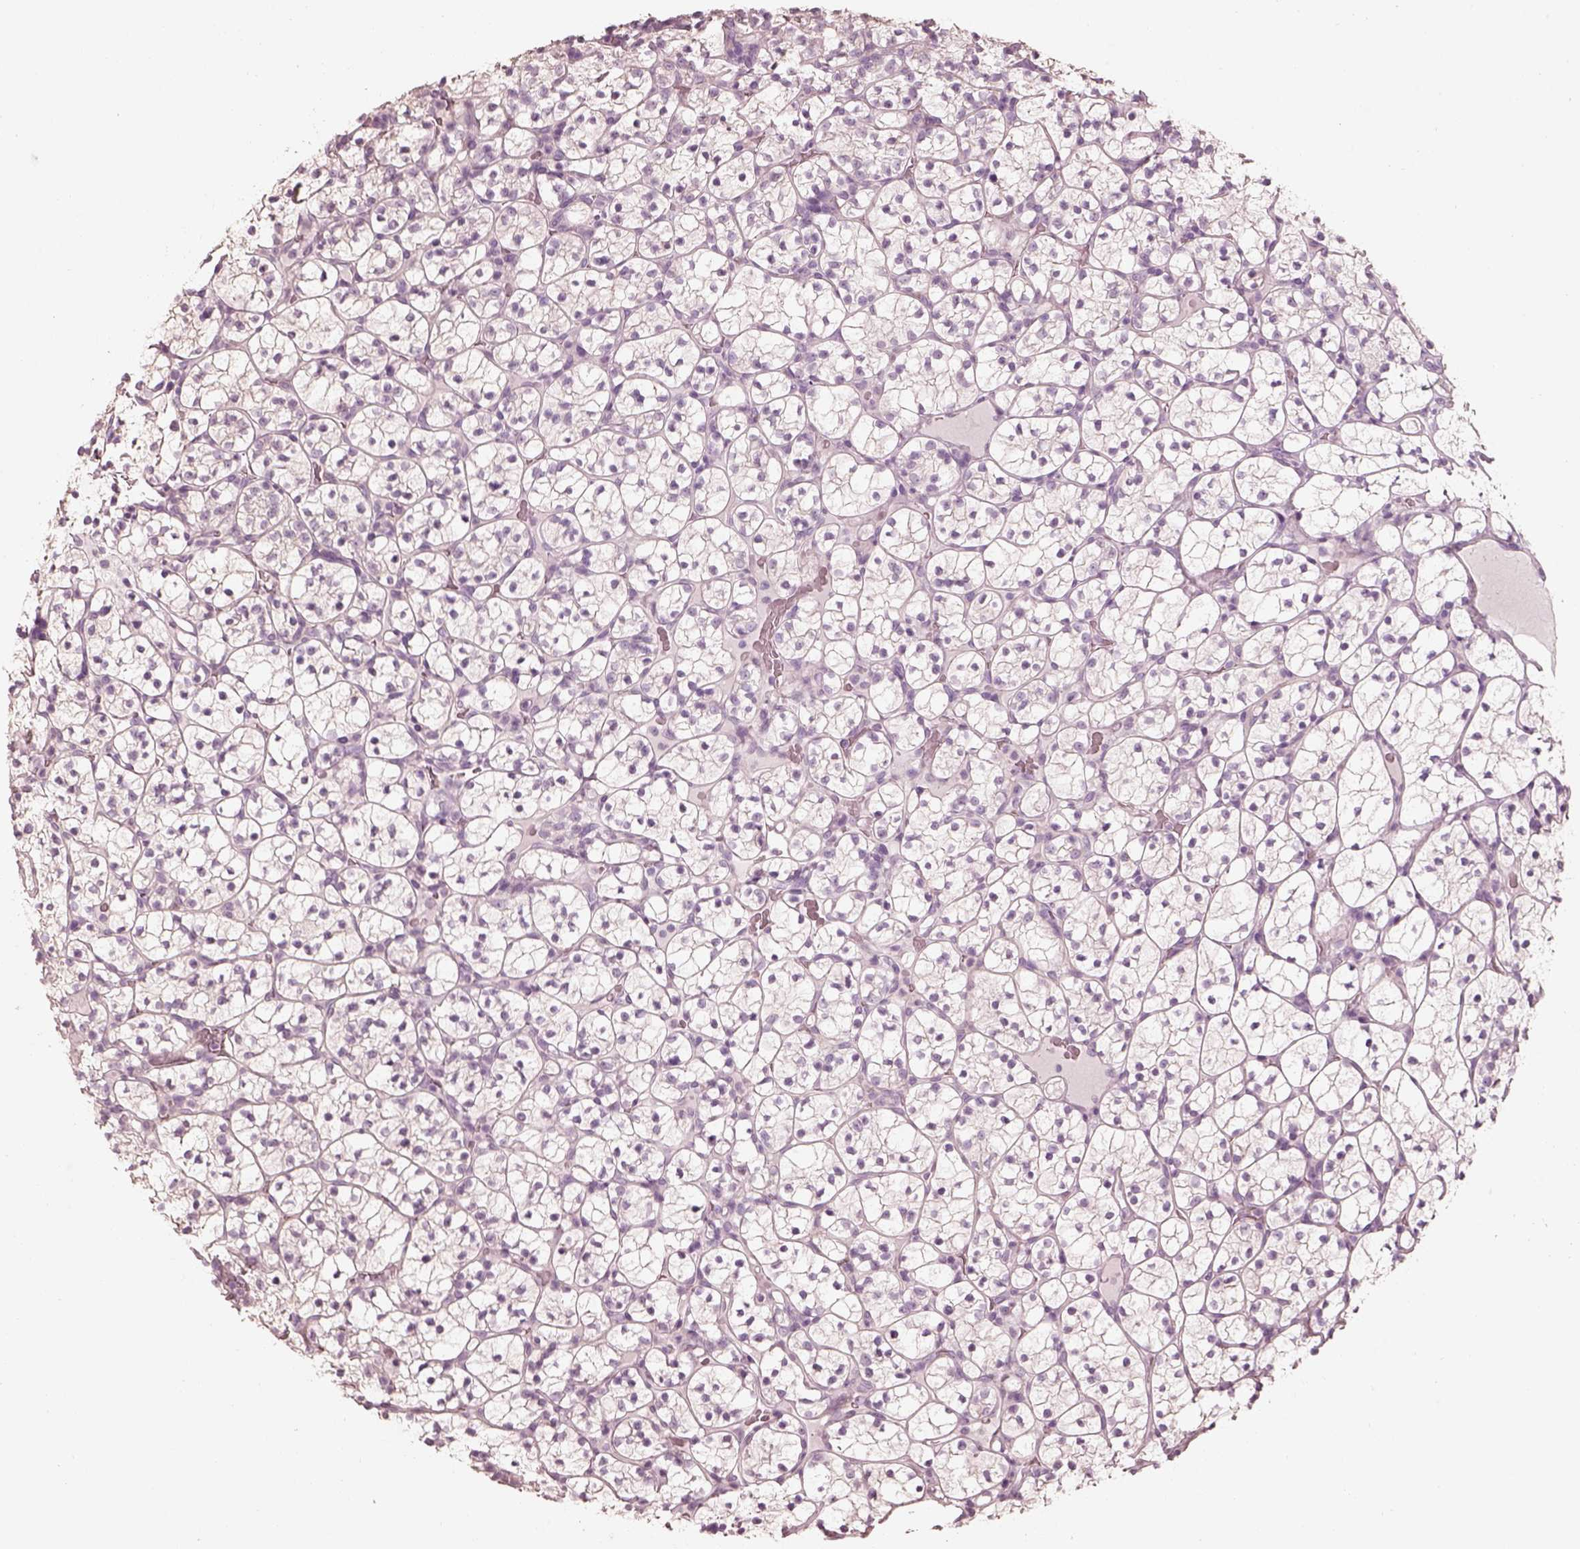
{"staining": {"intensity": "negative", "quantity": "none", "location": "none"}, "tissue": "renal cancer", "cell_type": "Tumor cells", "image_type": "cancer", "snomed": [{"axis": "morphology", "description": "Adenocarcinoma, NOS"}, {"axis": "topography", "description": "Kidney"}], "caption": "Protein analysis of renal adenocarcinoma shows no significant staining in tumor cells.", "gene": "ZP4", "patient": {"sex": "female", "age": 89}}